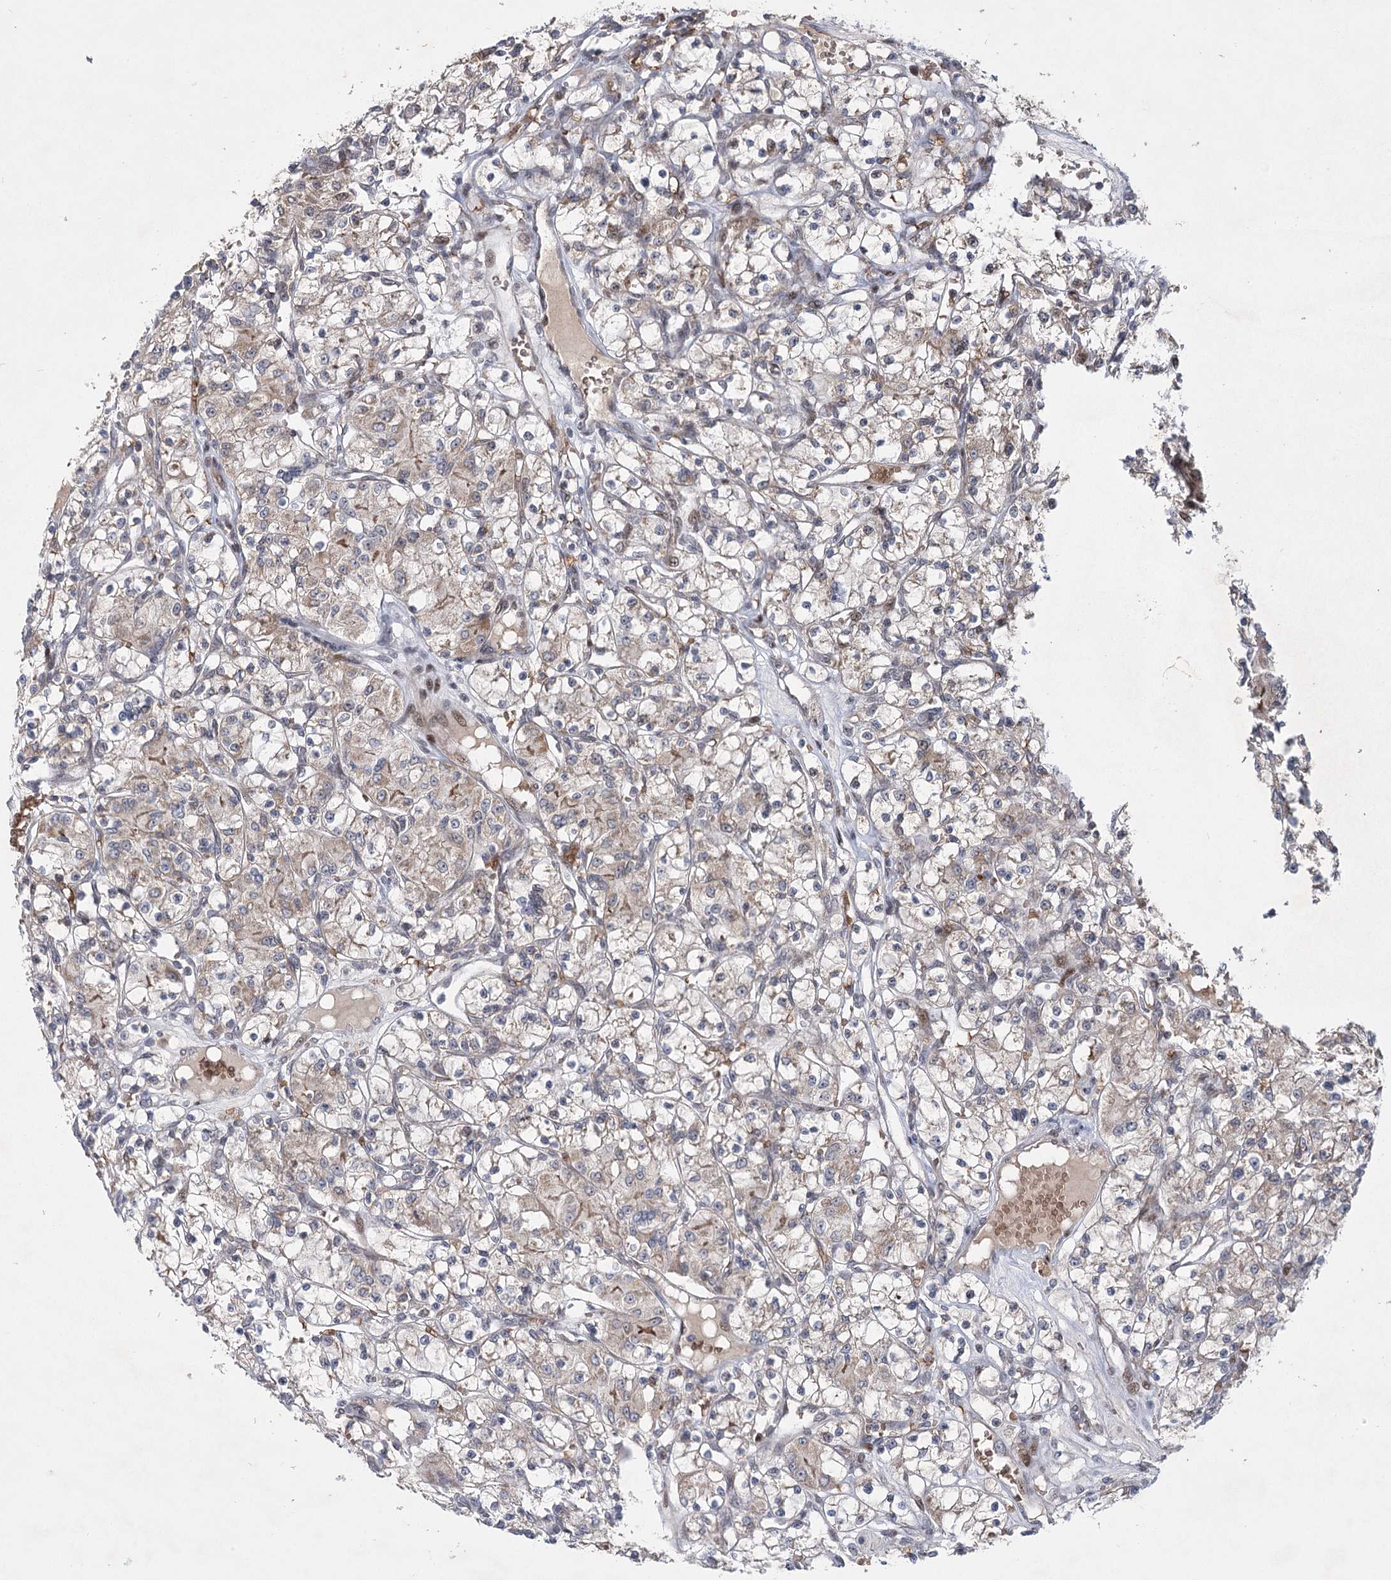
{"staining": {"intensity": "weak", "quantity": "<25%", "location": "cytoplasmic/membranous"}, "tissue": "renal cancer", "cell_type": "Tumor cells", "image_type": "cancer", "snomed": [{"axis": "morphology", "description": "Adenocarcinoma, NOS"}, {"axis": "topography", "description": "Kidney"}], "caption": "A micrograph of renal cancer stained for a protein displays no brown staining in tumor cells. (Stains: DAB IHC with hematoxylin counter stain, Microscopy: brightfield microscopy at high magnification).", "gene": "NSMCE4A", "patient": {"sex": "female", "age": 59}}